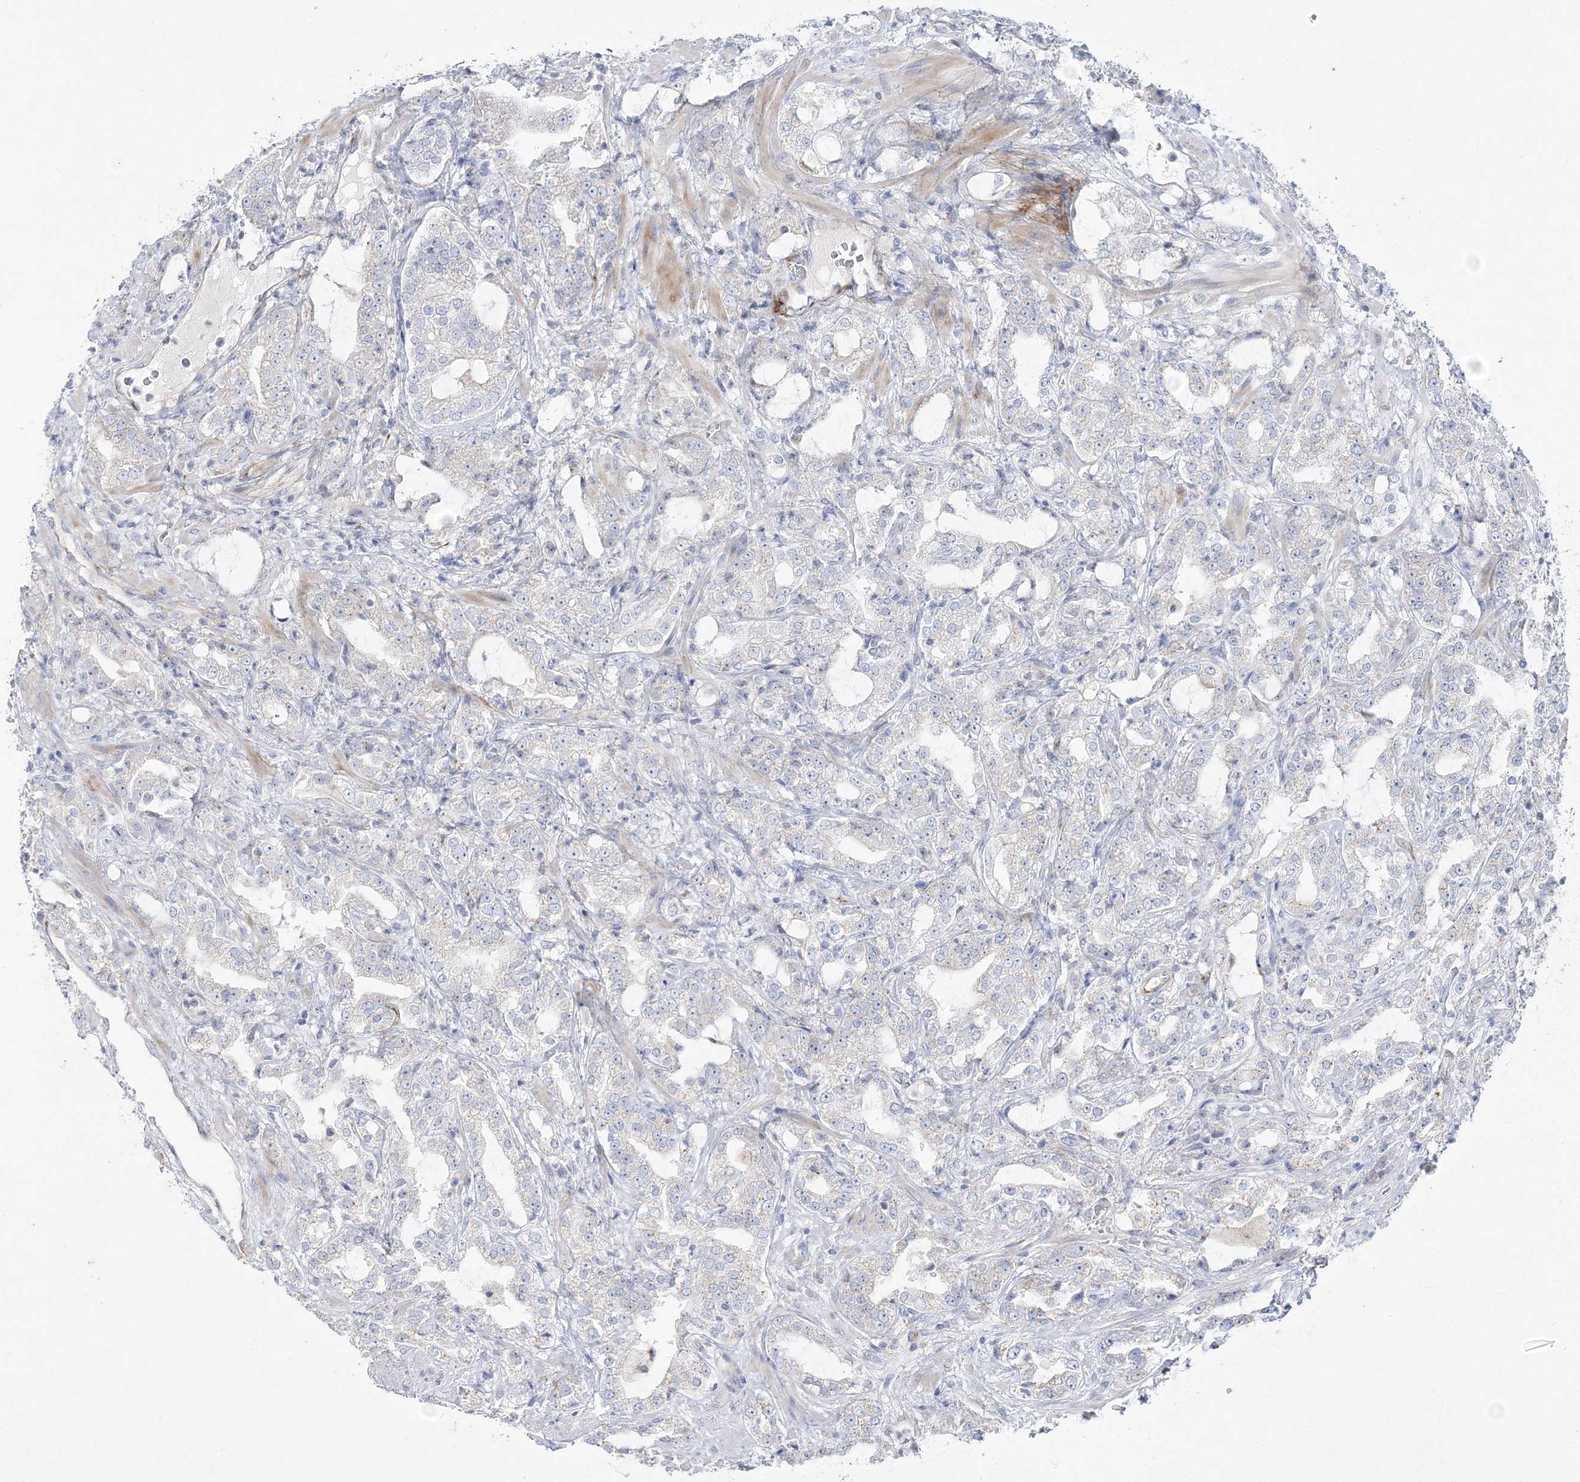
{"staining": {"intensity": "negative", "quantity": "none", "location": "none"}, "tissue": "prostate cancer", "cell_type": "Tumor cells", "image_type": "cancer", "snomed": [{"axis": "morphology", "description": "Adenocarcinoma, High grade"}, {"axis": "topography", "description": "Prostate"}], "caption": "The immunohistochemistry histopathology image has no significant staining in tumor cells of prostate cancer tissue.", "gene": "GPAT2", "patient": {"sex": "male", "age": 64}}